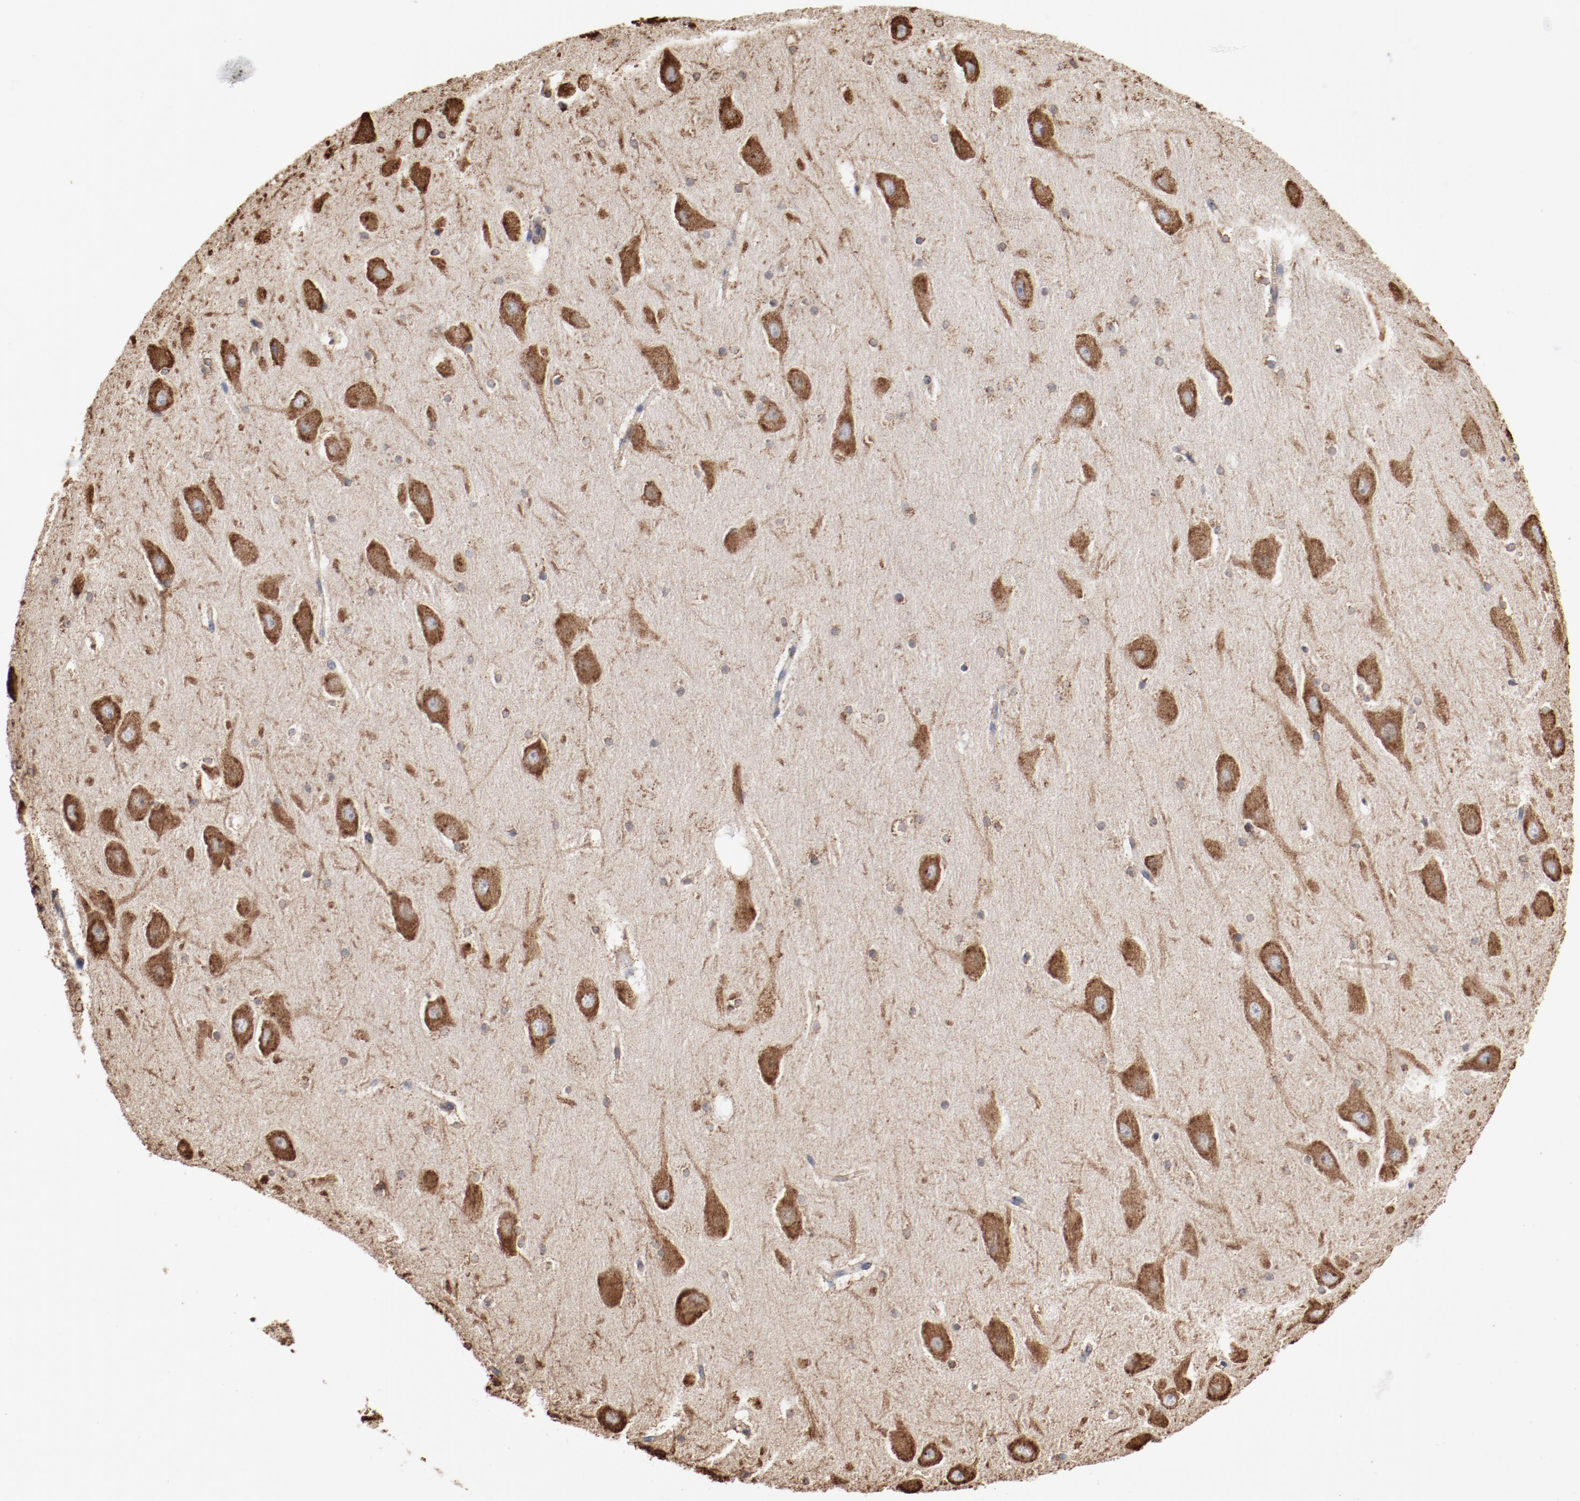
{"staining": {"intensity": "weak", "quantity": "25%-75%", "location": "cytoplasmic/membranous"}, "tissue": "hippocampus", "cell_type": "Glial cells", "image_type": "normal", "snomed": [{"axis": "morphology", "description": "Normal tissue, NOS"}, {"axis": "topography", "description": "Hippocampus"}], "caption": "Glial cells exhibit low levels of weak cytoplasmic/membranous expression in about 25%-75% of cells in benign human hippocampus.", "gene": "PDIA3", "patient": {"sex": "male", "age": 45}}